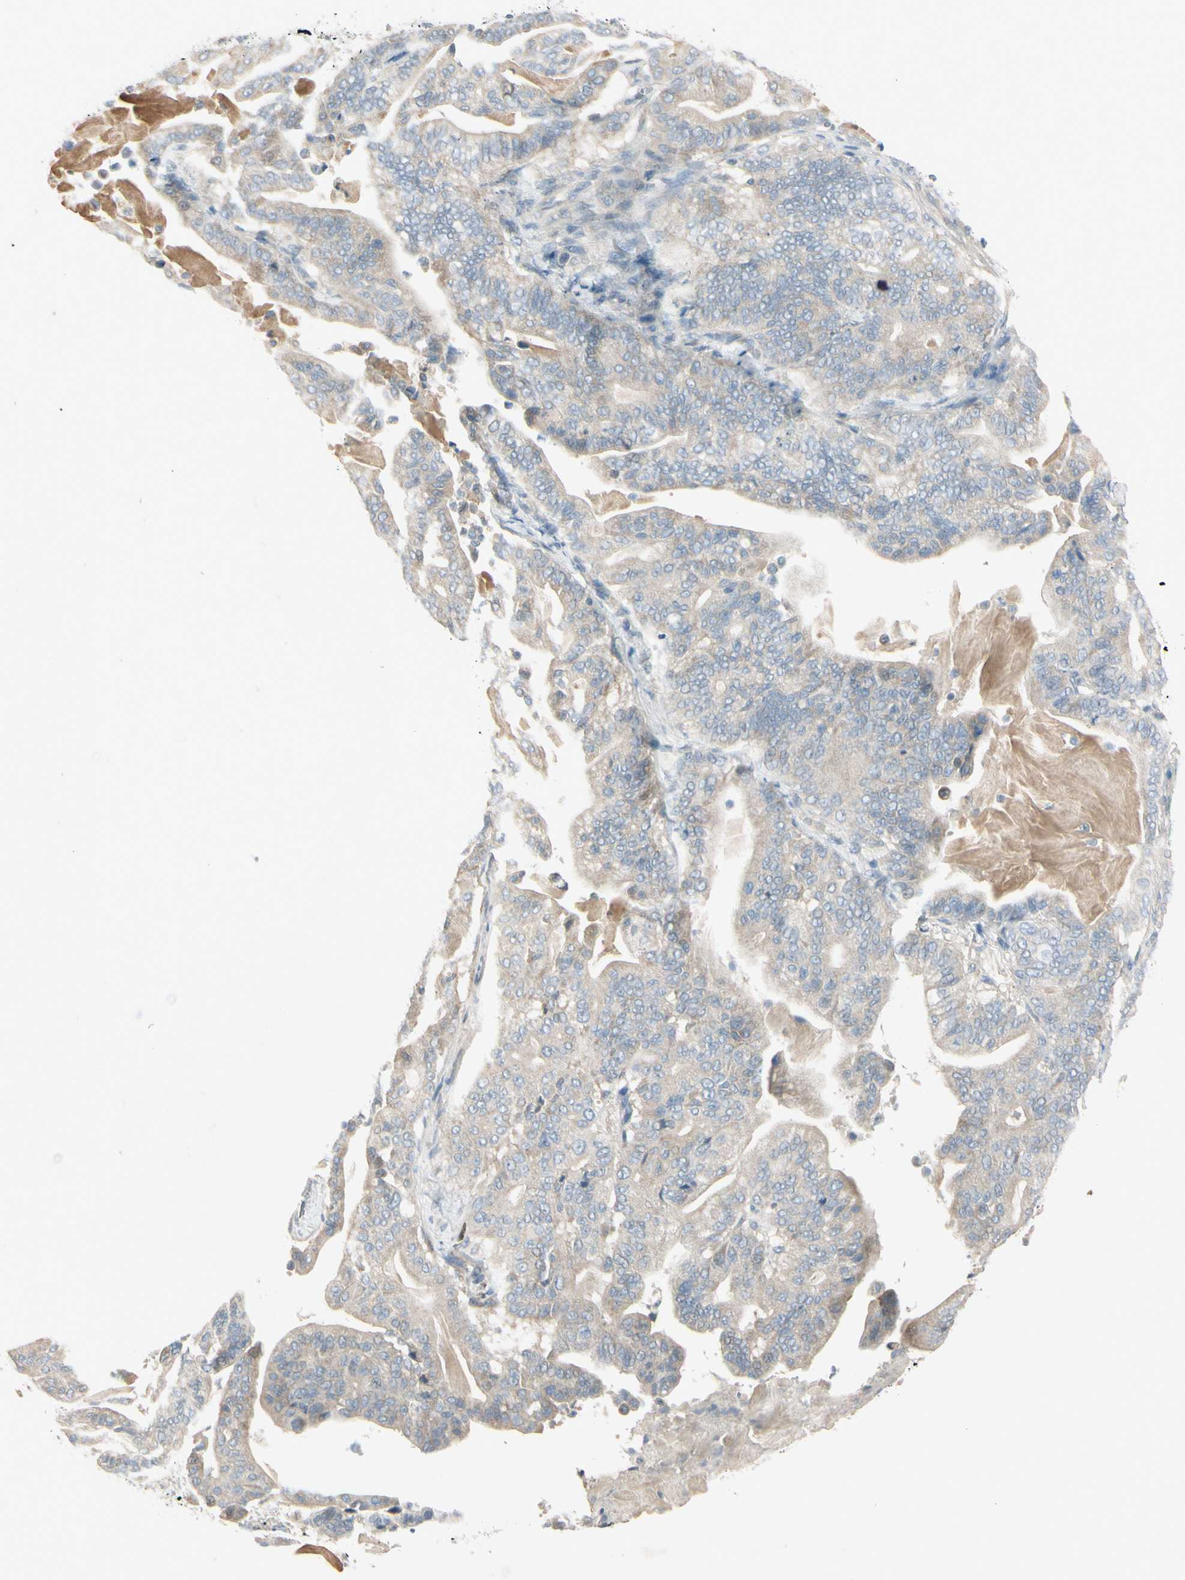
{"staining": {"intensity": "weak", "quantity": "<25%", "location": "cytoplasmic/membranous"}, "tissue": "pancreatic cancer", "cell_type": "Tumor cells", "image_type": "cancer", "snomed": [{"axis": "morphology", "description": "Adenocarcinoma, NOS"}, {"axis": "topography", "description": "Pancreas"}], "caption": "Protein analysis of adenocarcinoma (pancreatic) reveals no significant staining in tumor cells.", "gene": "AATK", "patient": {"sex": "male", "age": 63}}